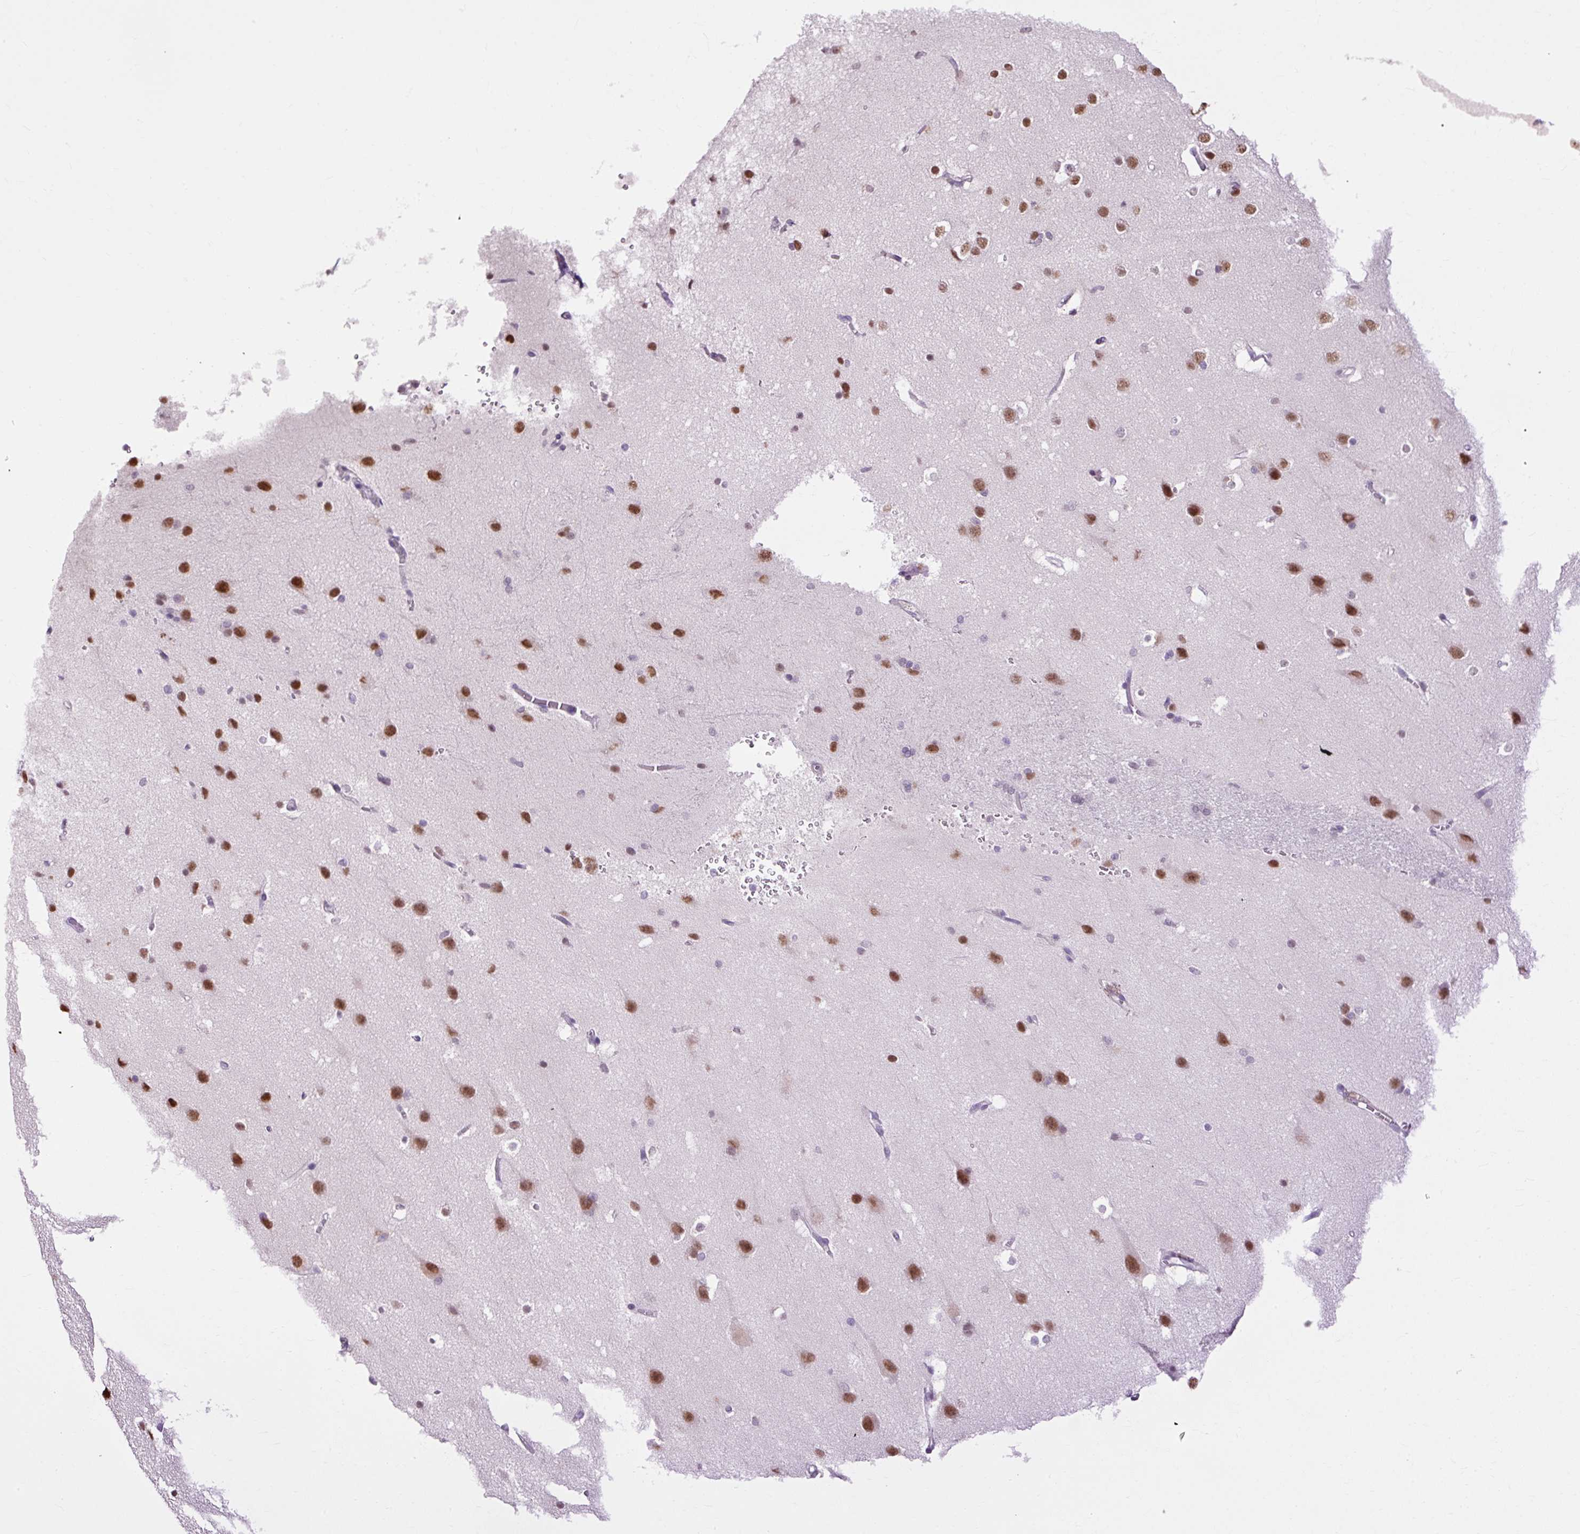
{"staining": {"intensity": "negative", "quantity": "none", "location": "none"}, "tissue": "cerebral cortex", "cell_type": "Endothelial cells", "image_type": "normal", "snomed": [{"axis": "morphology", "description": "Normal tissue, NOS"}, {"axis": "topography", "description": "Cerebral cortex"}], "caption": "This is an immunohistochemistry (IHC) micrograph of benign cerebral cortex. There is no positivity in endothelial cells.", "gene": "LY86", "patient": {"sex": "male", "age": 37}}